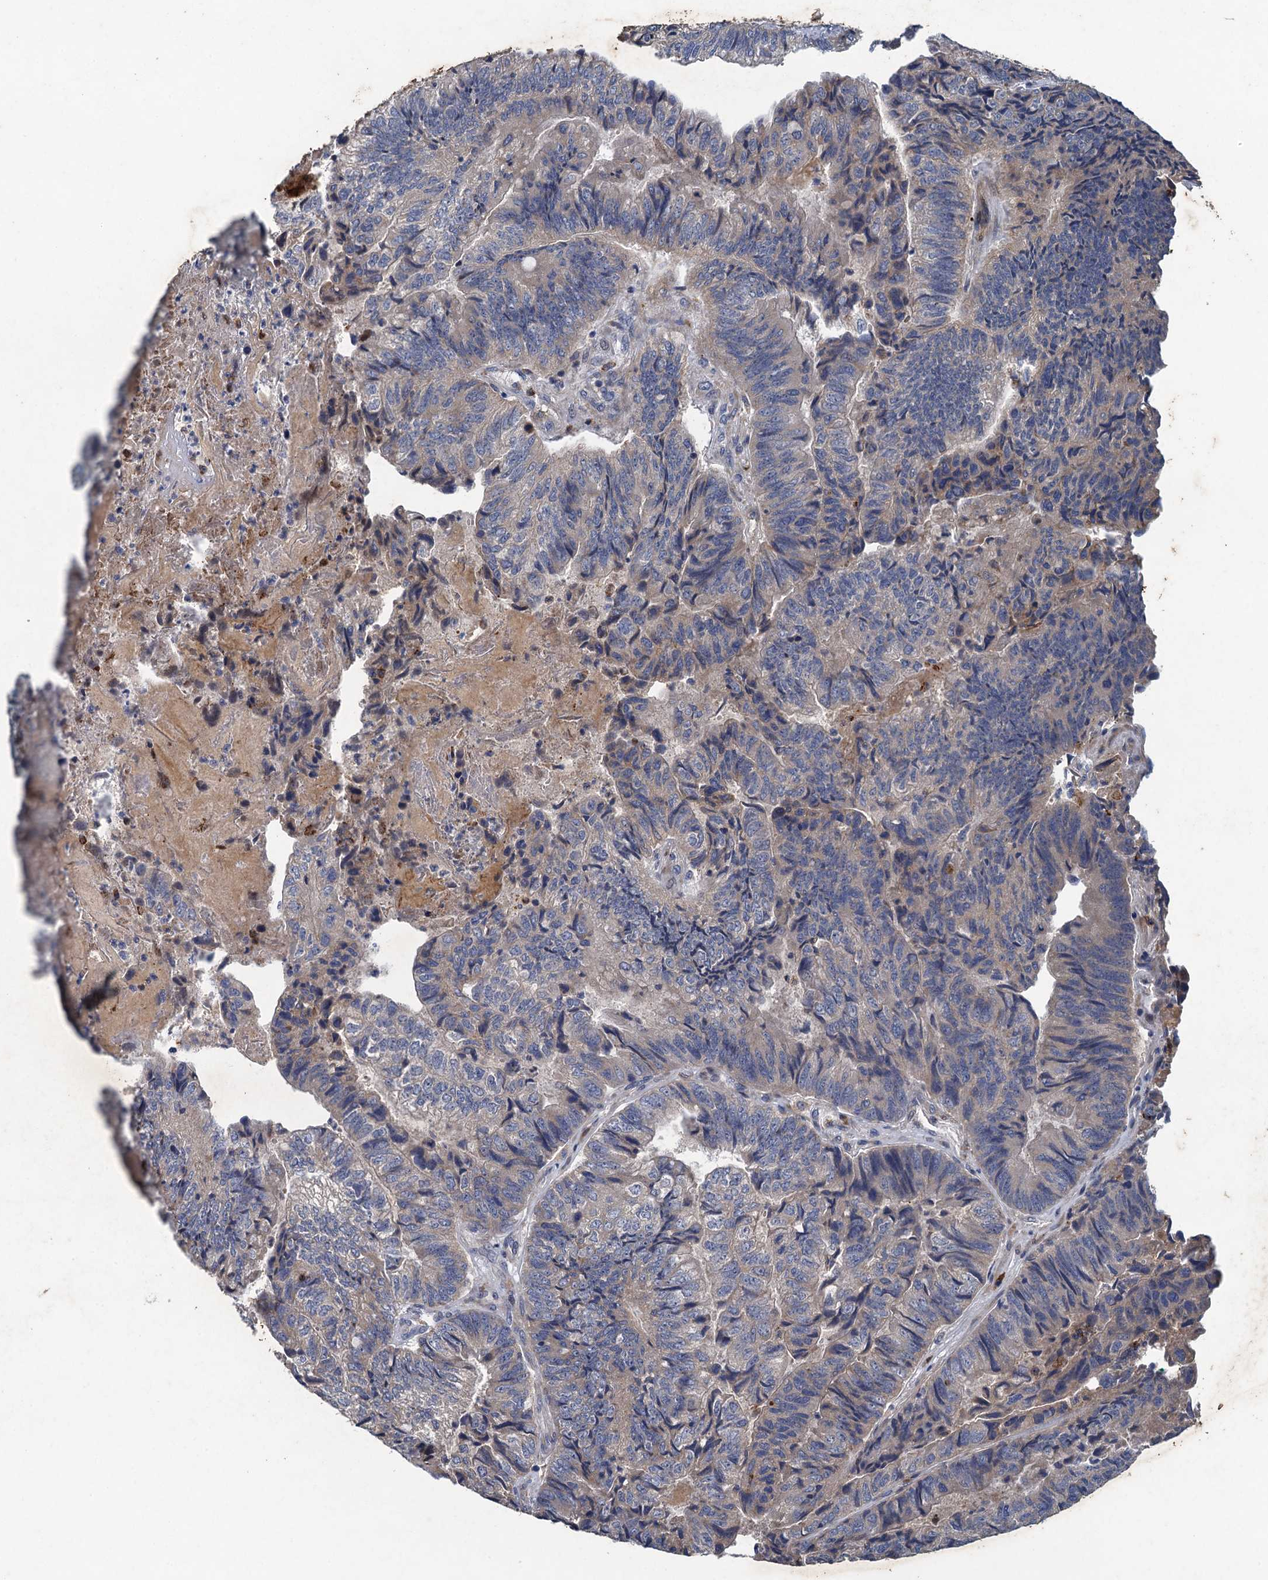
{"staining": {"intensity": "weak", "quantity": "<25%", "location": "cytoplasmic/membranous"}, "tissue": "colorectal cancer", "cell_type": "Tumor cells", "image_type": "cancer", "snomed": [{"axis": "morphology", "description": "Adenocarcinoma, NOS"}, {"axis": "topography", "description": "Colon"}], "caption": "Photomicrograph shows no protein positivity in tumor cells of colorectal cancer (adenocarcinoma) tissue.", "gene": "TPCN1", "patient": {"sex": "female", "age": 67}}